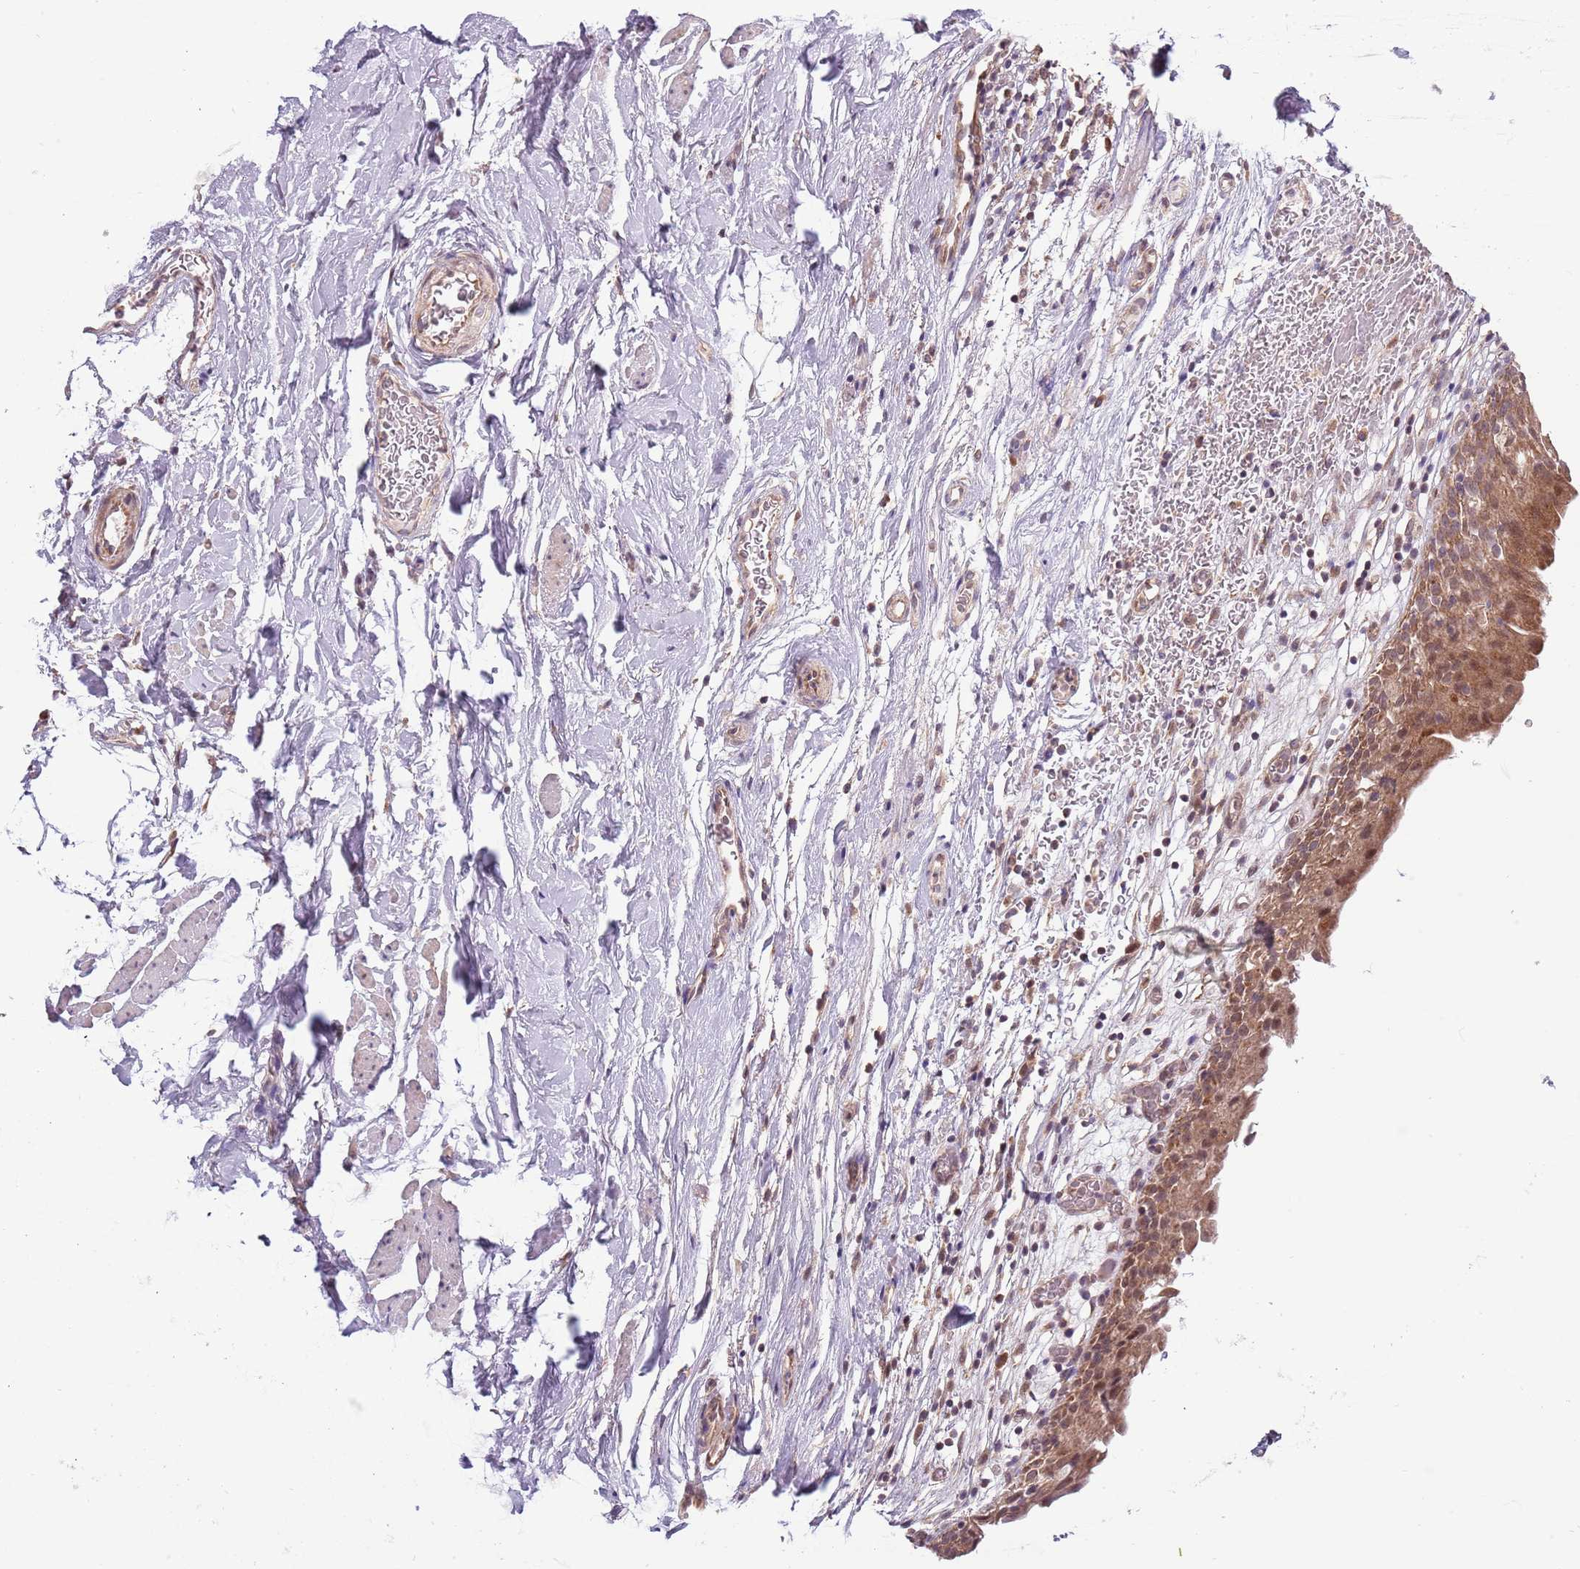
{"staining": {"intensity": "moderate", "quantity": ">75%", "location": "cytoplasmic/membranous,nuclear"}, "tissue": "urinary bladder", "cell_type": "Urothelial cells", "image_type": "normal", "snomed": [{"axis": "morphology", "description": "Normal tissue, NOS"}, {"axis": "morphology", "description": "Inflammation, NOS"}, {"axis": "topography", "description": "Urinary bladder"}], "caption": "A micrograph of urinary bladder stained for a protein exhibits moderate cytoplasmic/membranous,nuclear brown staining in urothelial cells. The staining was performed using DAB (3,3'-diaminobenzidine), with brown indicating positive protein expression. Nuclei are stained blue with hematoxylin.", "gene": "RNF181", "patient": {"sex": "male", "age": 63}}